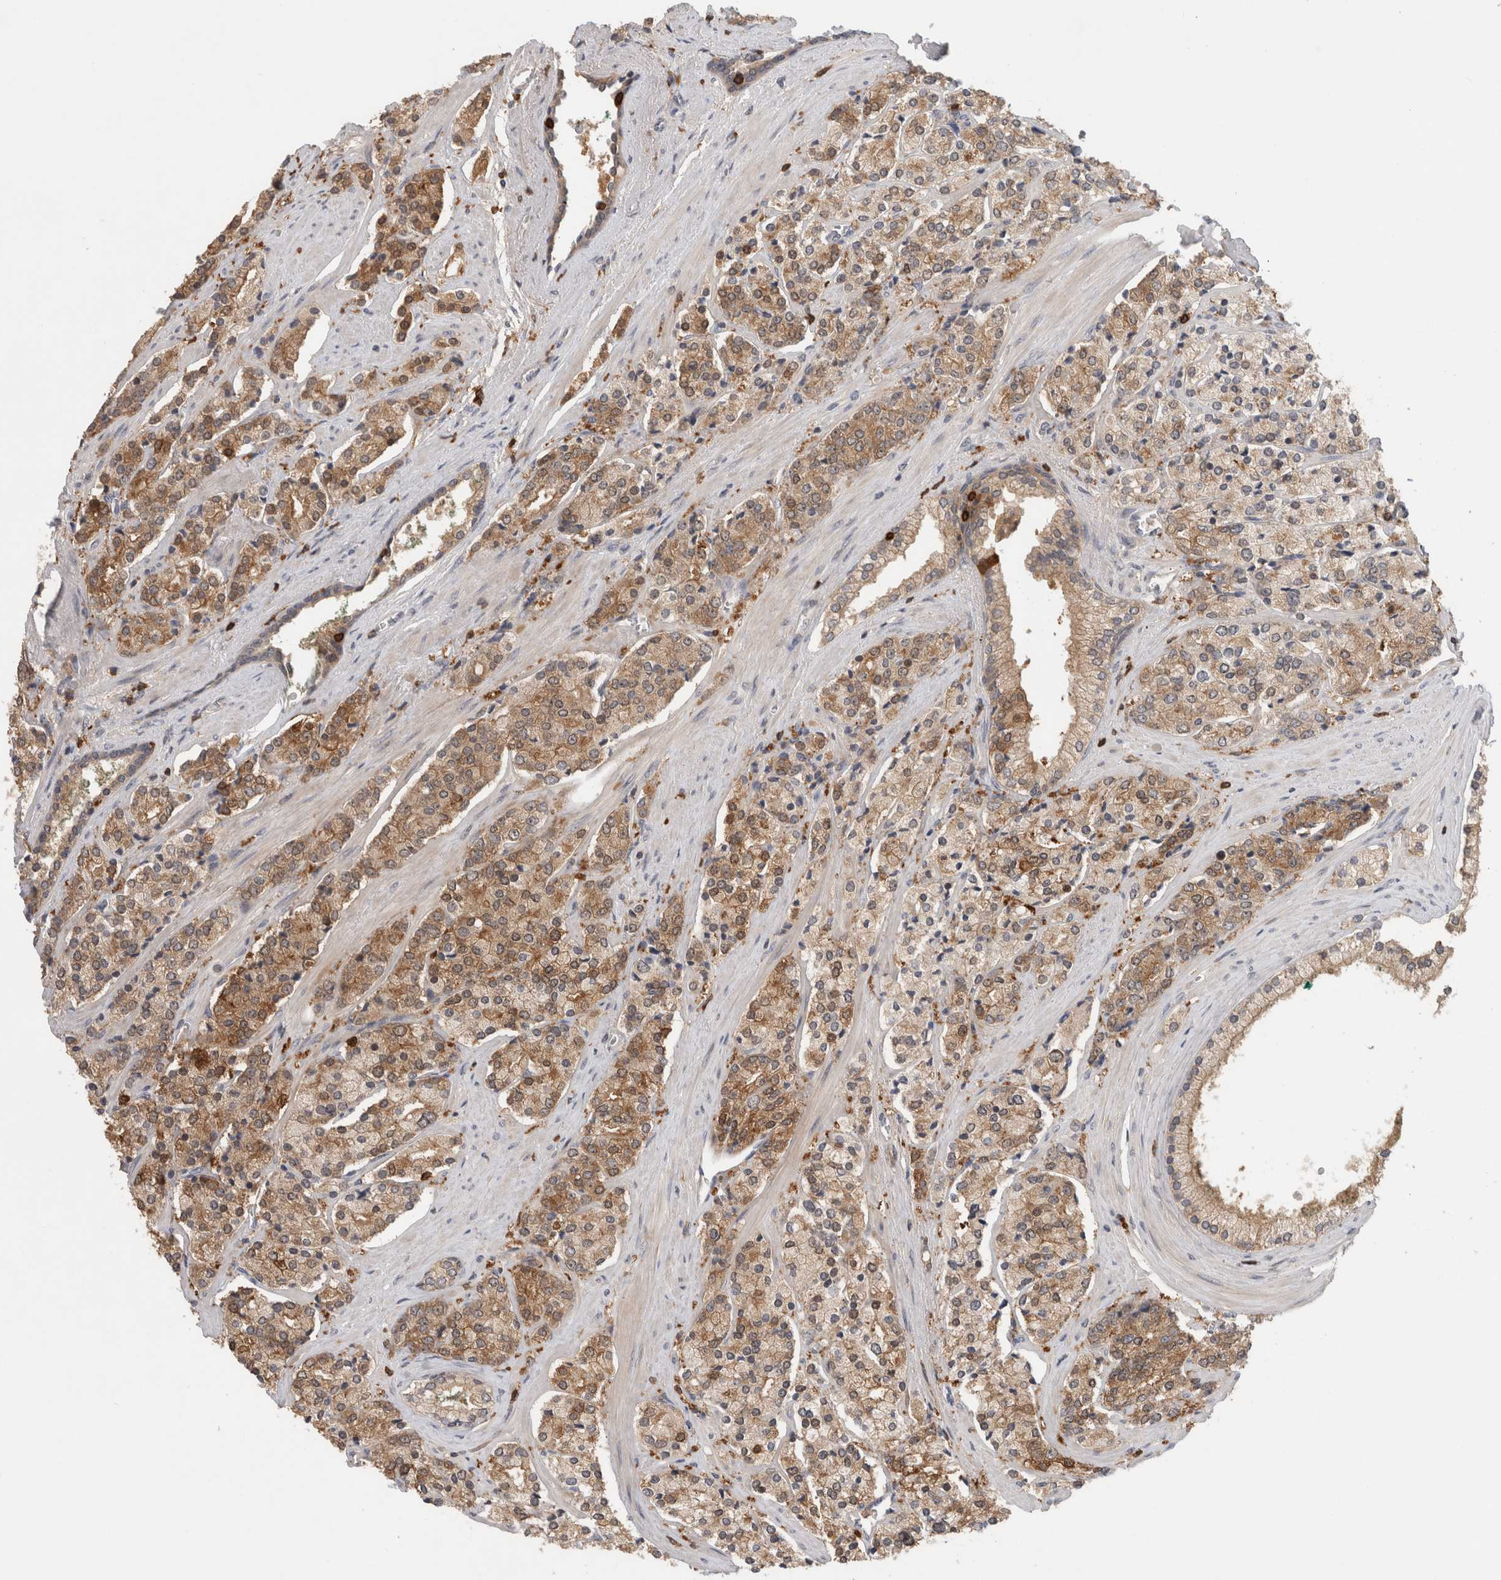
{"staining": {"intensity": "moderate", "quantity": ">75%", "location": "cytoplasmic/membranous"}, "tissue": "prostate cancer", "cell_type": "Tumor cells", "image_type": "cancer", "snomed": [{"axis": "morphology", "description": "Adenocarcinoma, High grade"}, {"axis": "topography", "description": "Prostate"}], "caption": "Human prostate cancer (adenocarcinoma (high-grade)) stained with a brown dye exhibits moderate cytoplasmic/membranous positive staining in about >75% of tumor cells.", "gene": "GFRA2", "patient": {"sex": "male", "age": 71}}